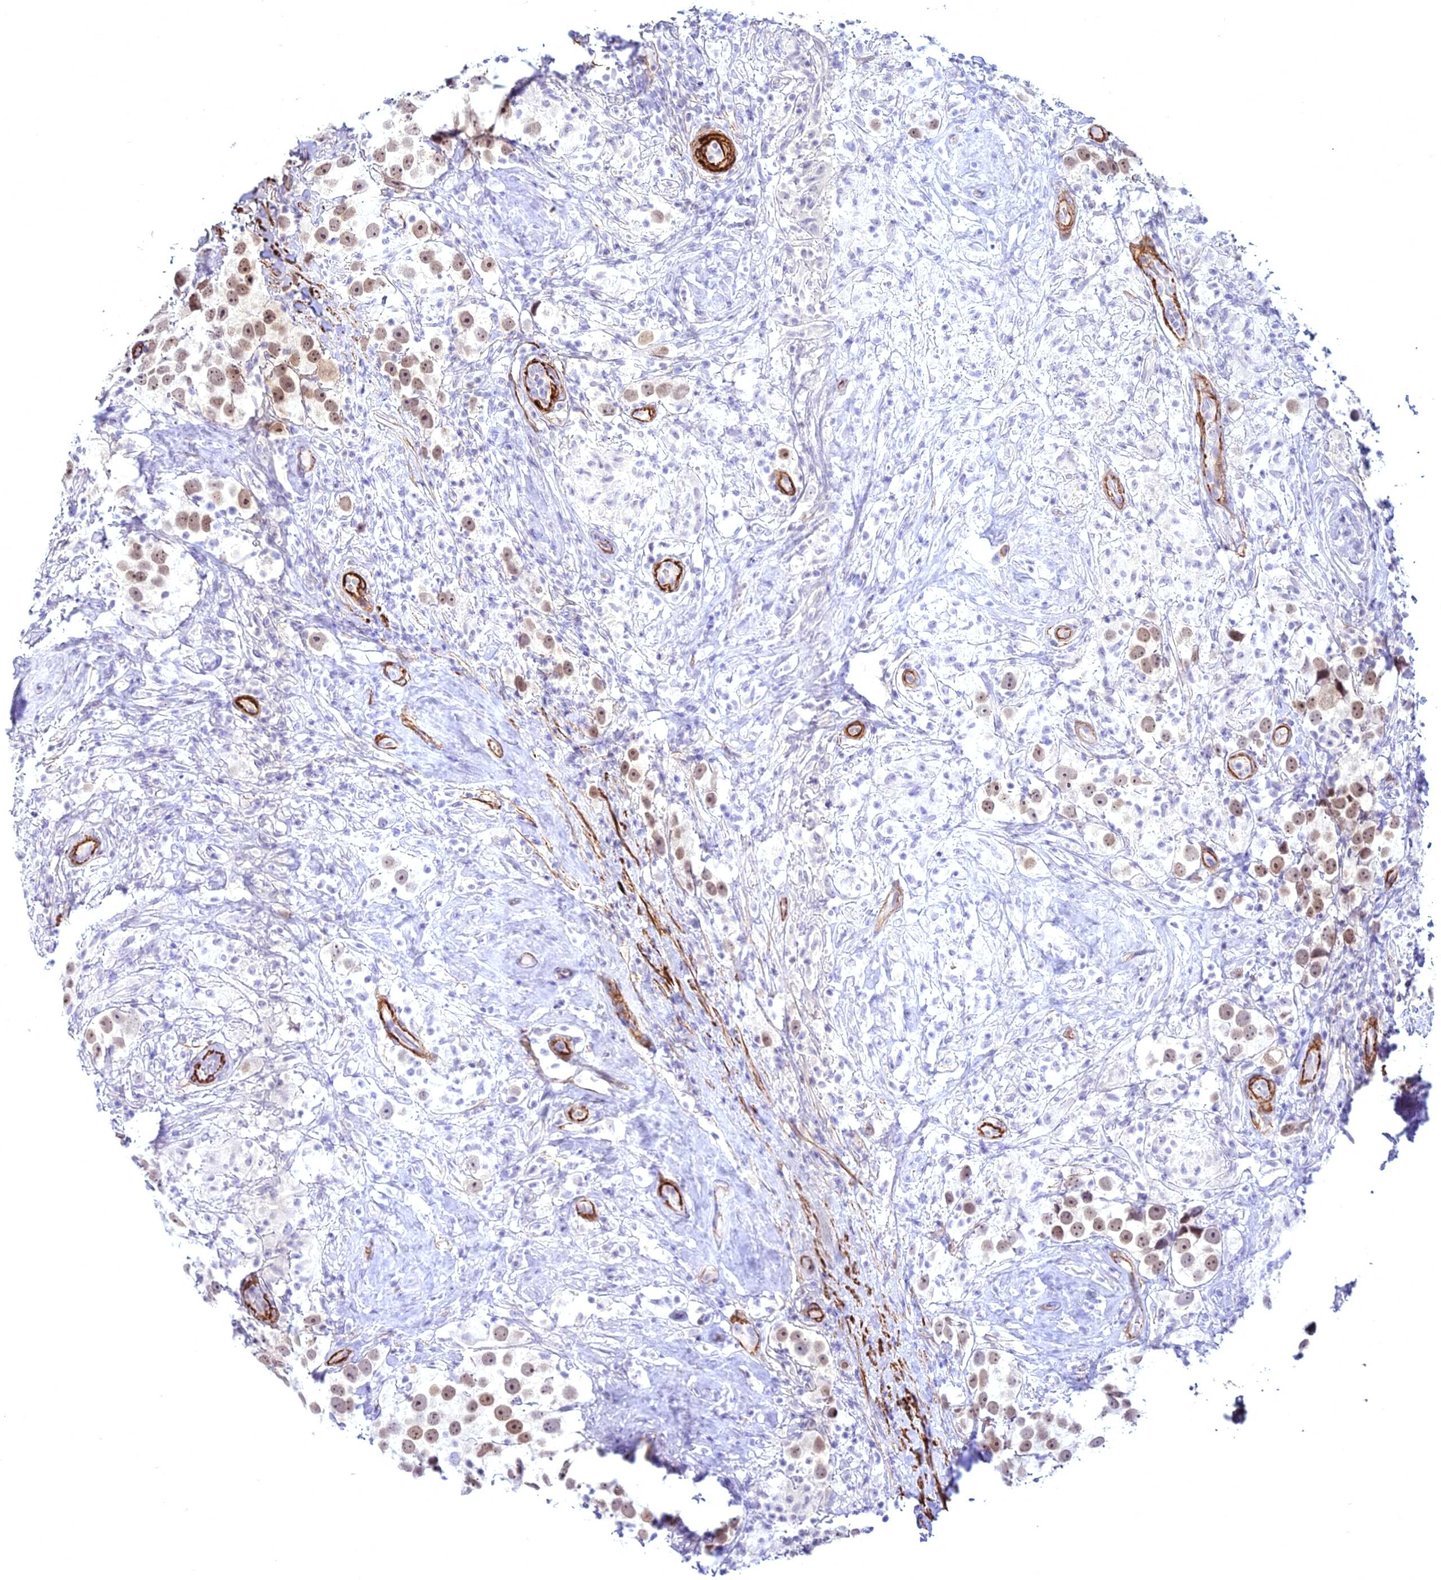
{"staining": {"intensity": "weak", "quantity": ">75%", "location": "nuclear"}, "tissue": "testis cancer", "cell_type": "Tumor cells", "image_type": "cancer", "snomed": [{"axis": "morphology", "description": "Seminoma, NOS"}, {"axis": "topography", "description": "Testis"}], "caption": "Human testis cancer stained with a protein marker shows weak staining in tumor cells.", "gene": "CENPV", "patient": {"sex": "male", "age": 49}}